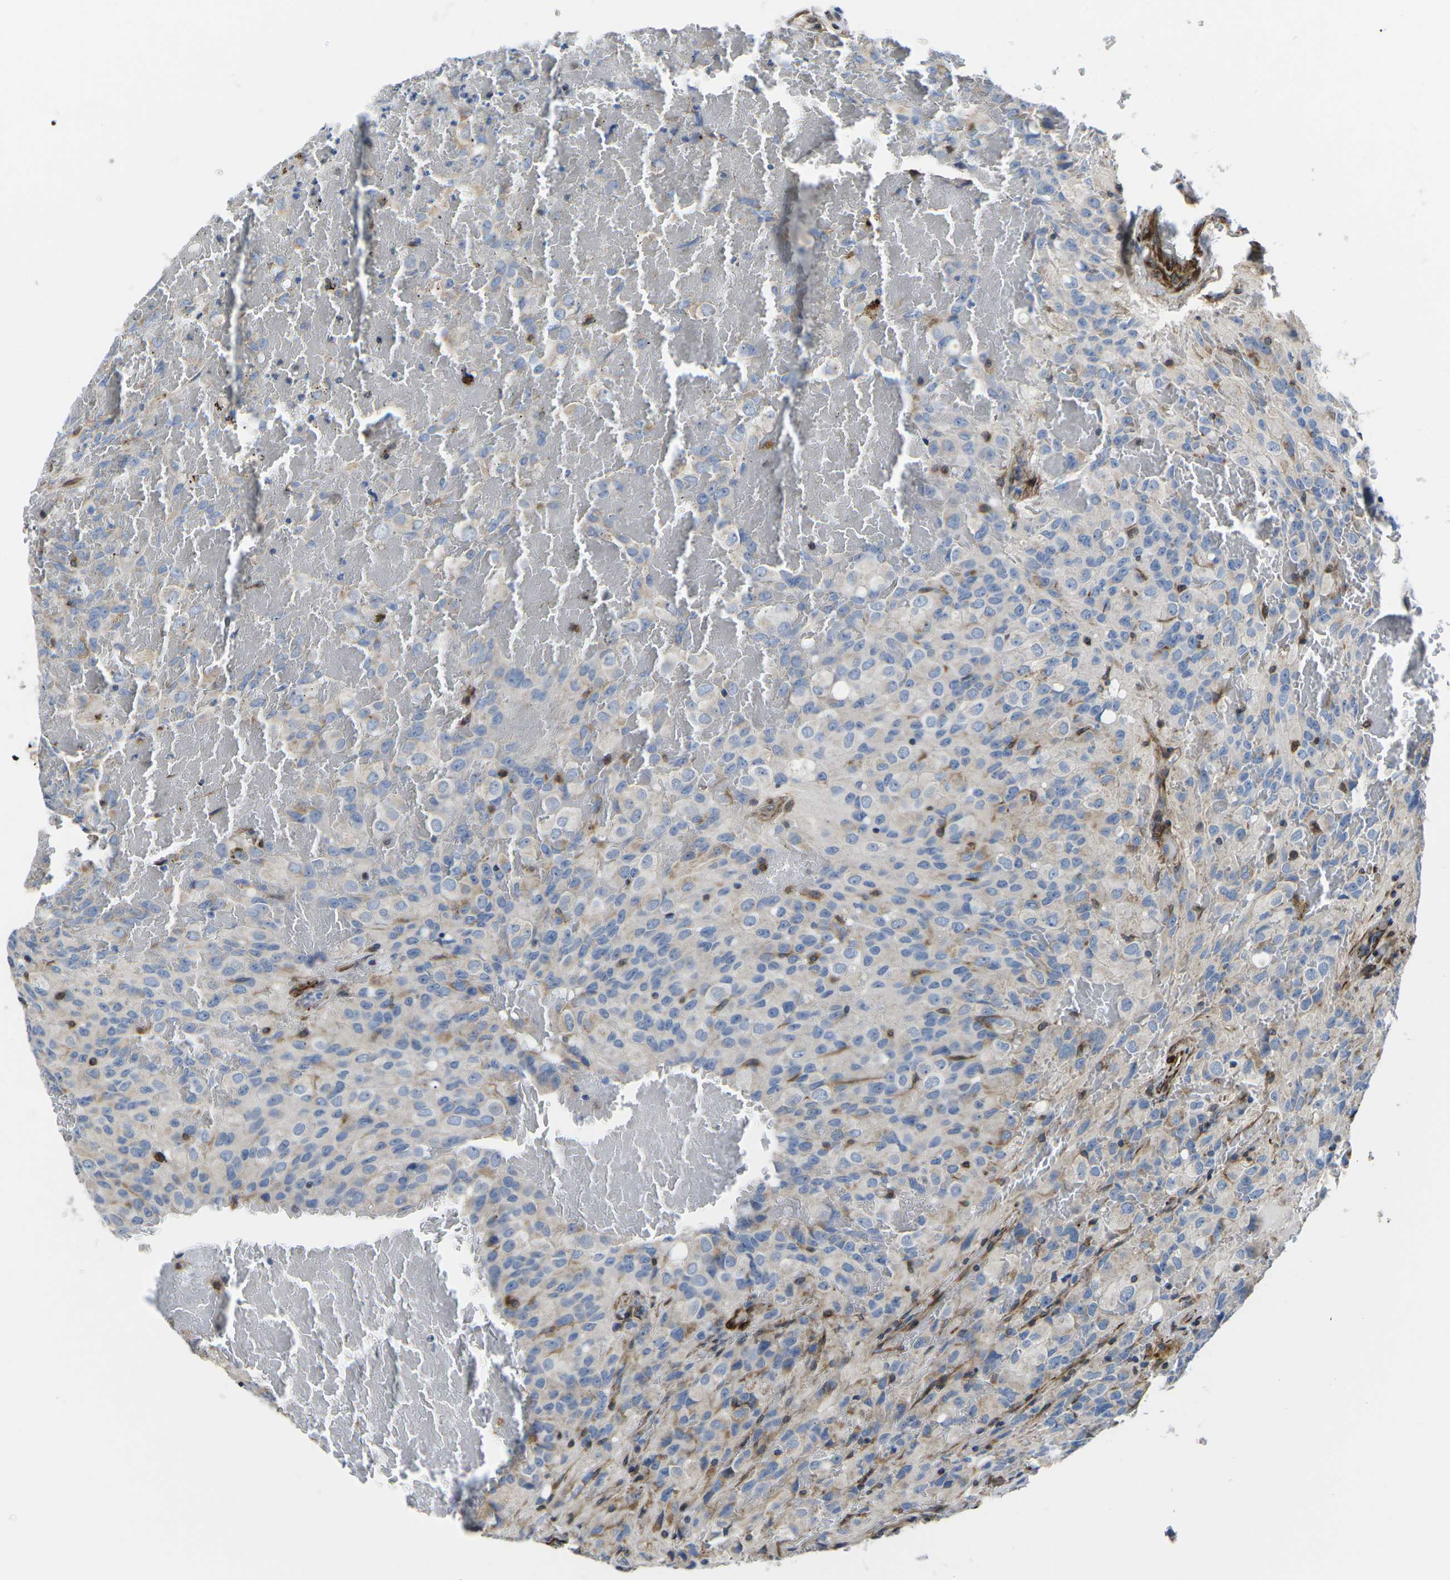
{"staining": {"intensity": "moderate", "quantity": "<25%", "location": "cytoplasmic/membranous"}, "tissue": "glioma", "cell_type": "Tumor cells", "image_type": "cancer", "snomed": [{"axis": "morphology", "description": "Glioma, malignant, High grade"}, {"axis": "topography", "description": "Brain"}], "caption": "Immunohistochemistry (IHC) of glioma displays low levels of moderate cytoplasmic/membranous positivity in approximately <25% of tumor cells.", "gene": "TMEFF2", "patient": {"sex": "male", "age": 32}}